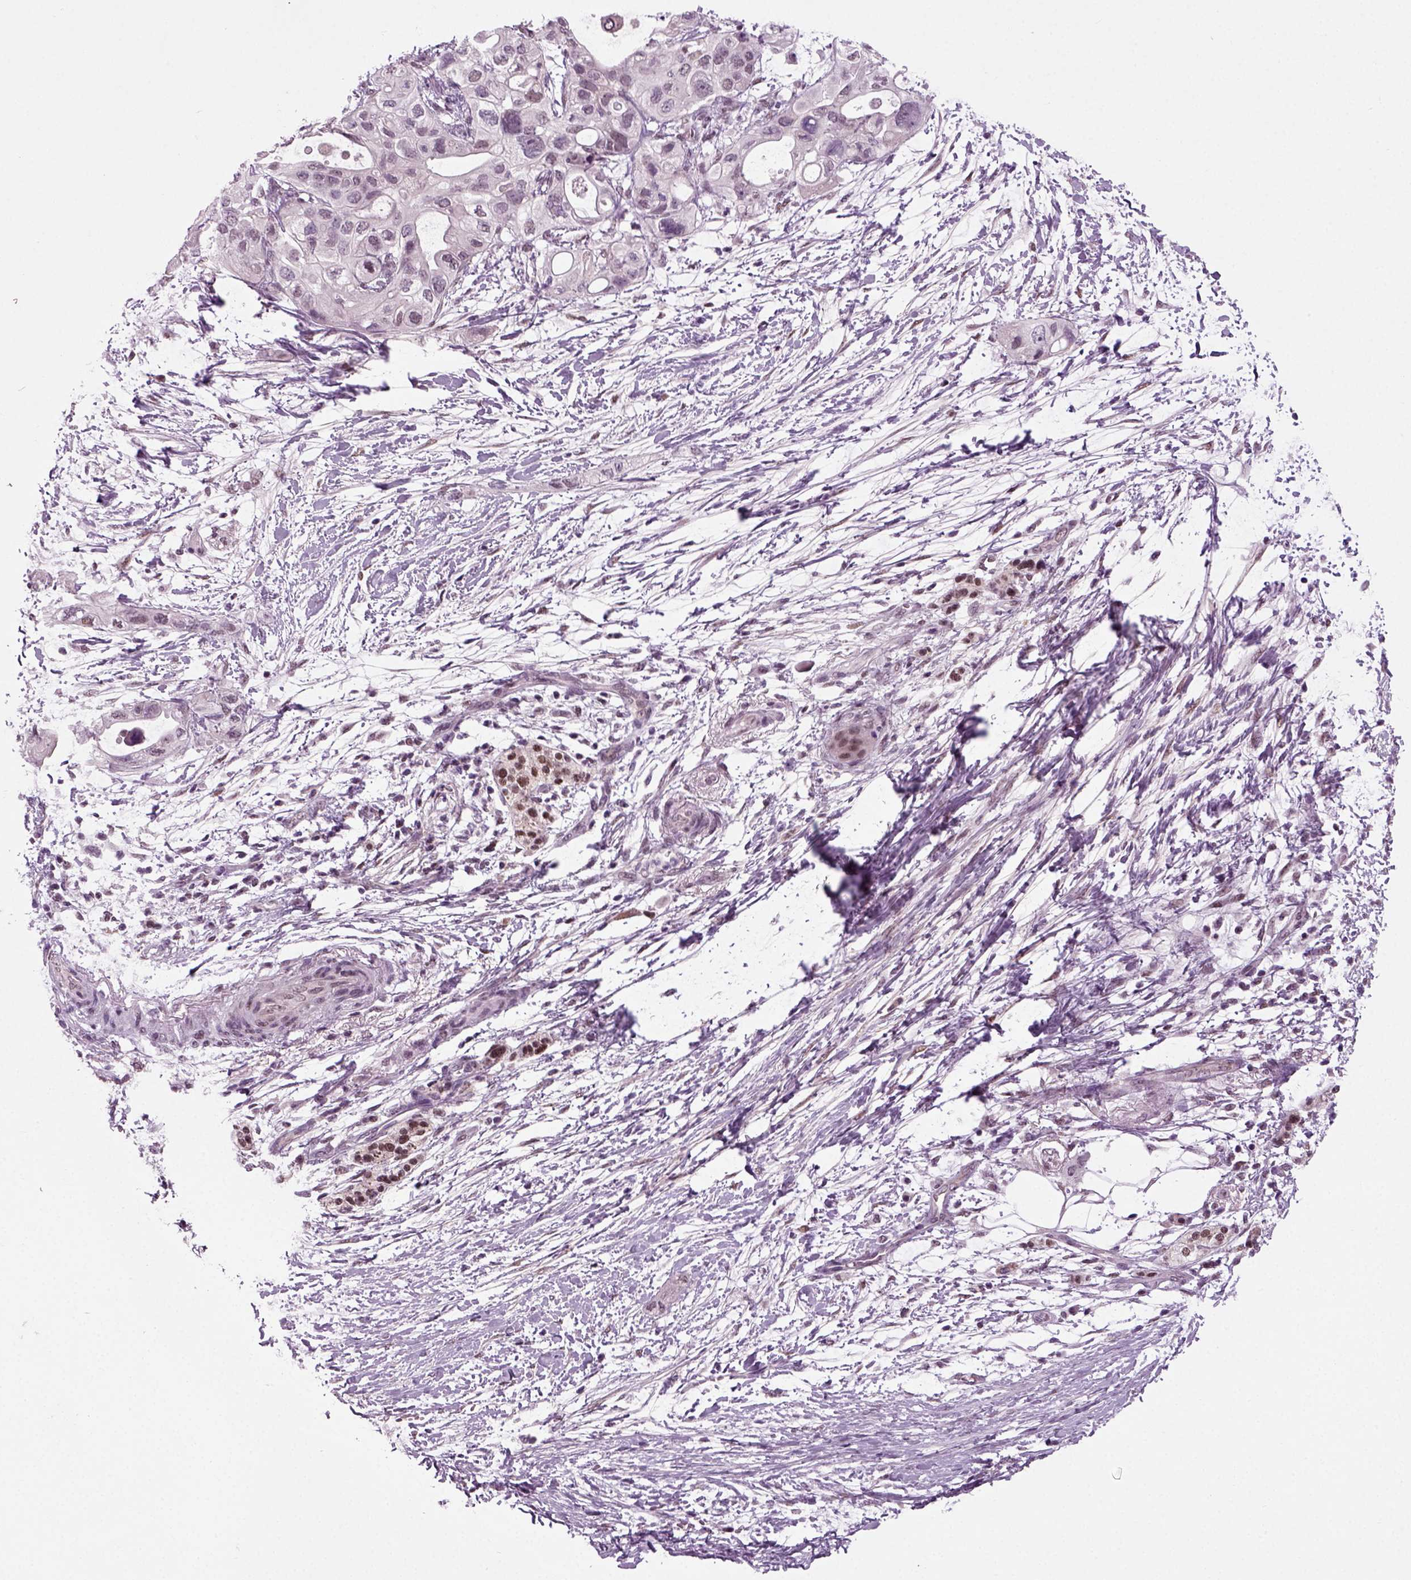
{"staining": {"intensity": "moderate", "quantity": "<25%", "location": "nuclear"}, "tissue": "pancreatic cancer", "cell_type": "Tumor cells", "image_type": "cancer", "snomed": [{"axis": "morphology", "description": "Adenocarcinoma, NOS"}, {"axis": "topography", "description": "Pancreas"}], "caption": "Human pancreatic cancer stained with a protein marker exhibits moderate staining in tumor cells.", "gene": "RCOR3", "patient": {"sex": "female", "age": 72}}